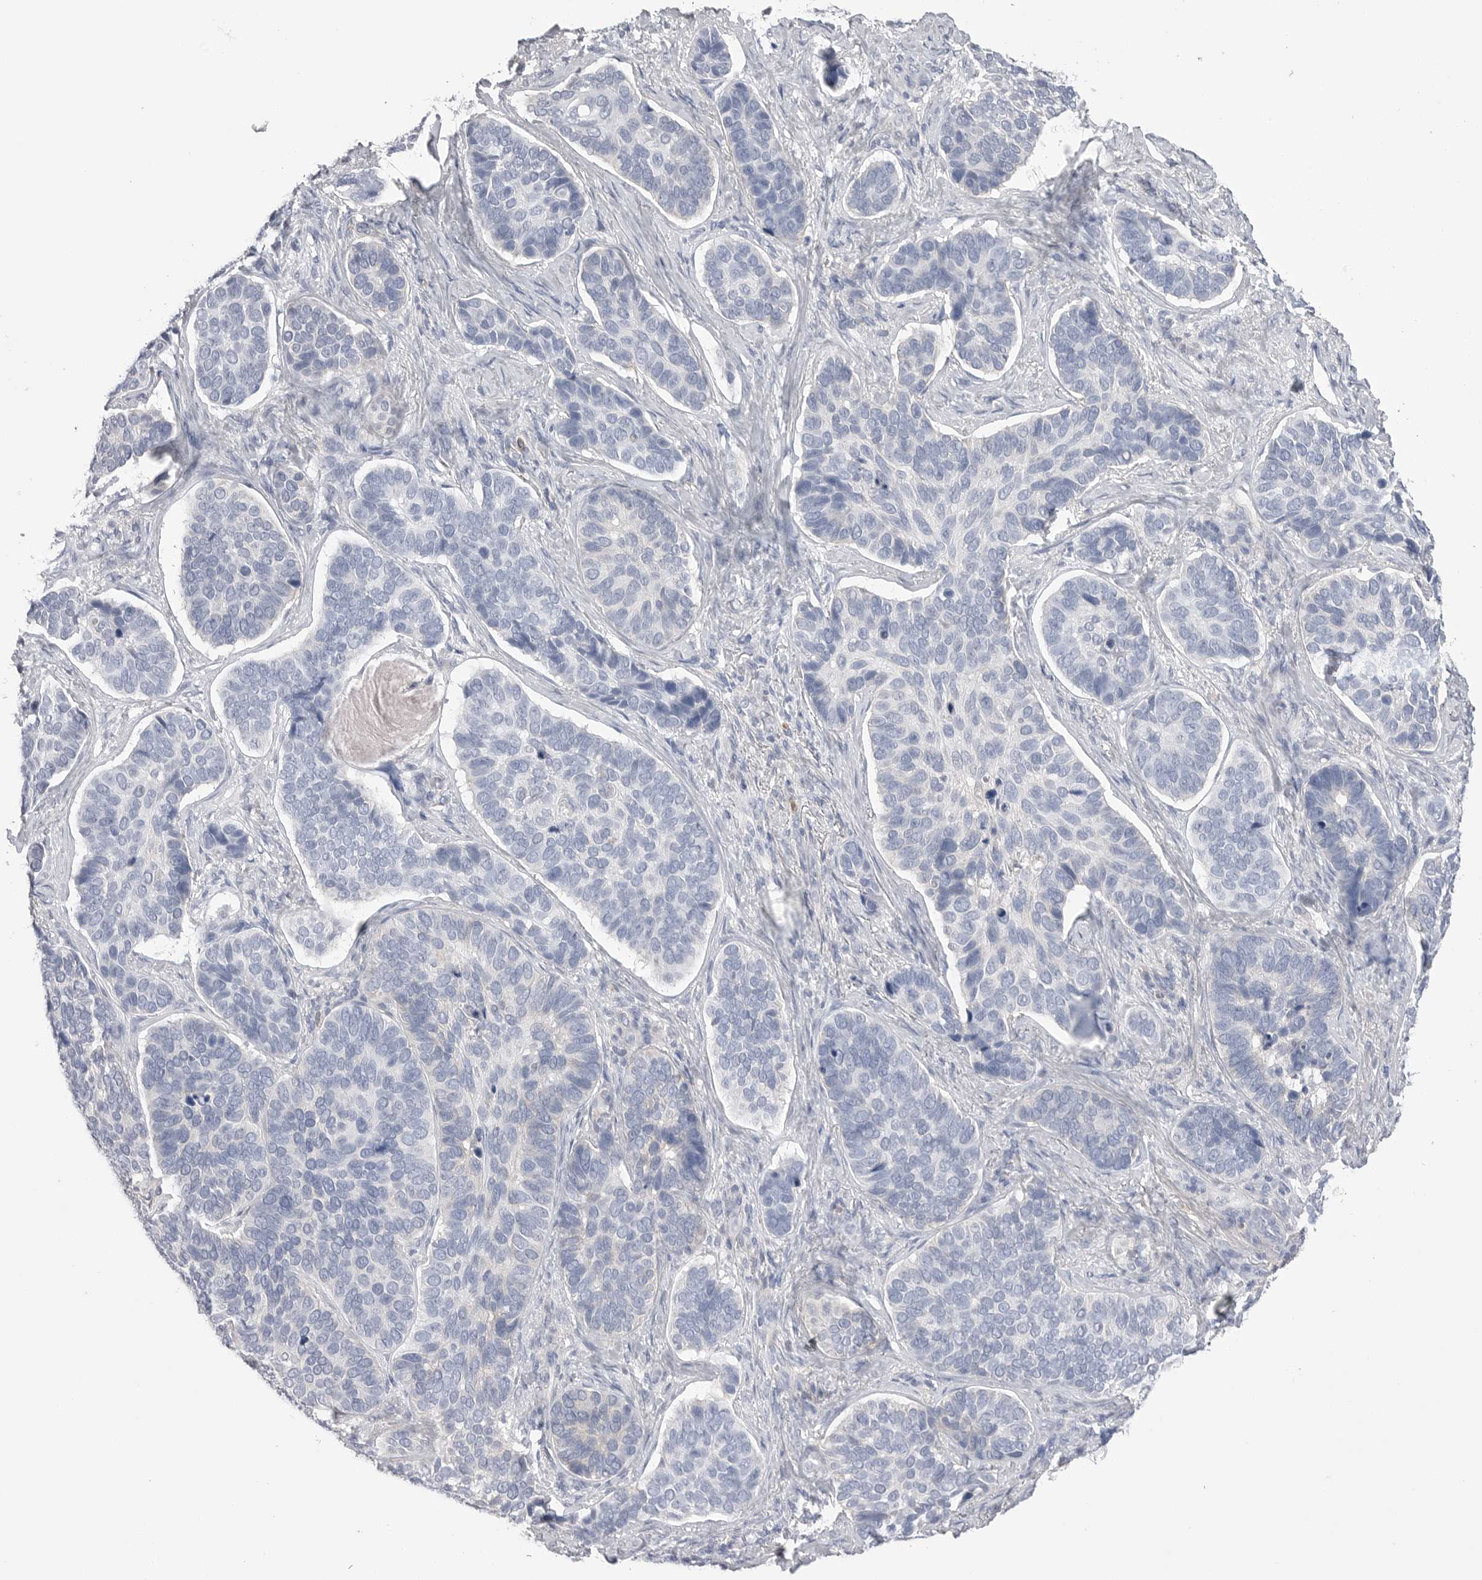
{"staining": {"intensity": "negative", "quantity": "none", "location": "none"}, "tissue": "skin cancer", "cell_type": "Tumor cells", "image_type": "cancer", "snomed": [{"axis": "morphology", "description": "Basal cell carcinoma"}, {"axis": "topography", "description": "Skin"}], "caption": "Immunohistochemistry (IHC) image of skin basal cell carcinoma stained for a protein (brown), which demonstrates no staining in tumor cells.", "gene": "DLGAP3", "patient": {"sex": "male", "age": 62}}